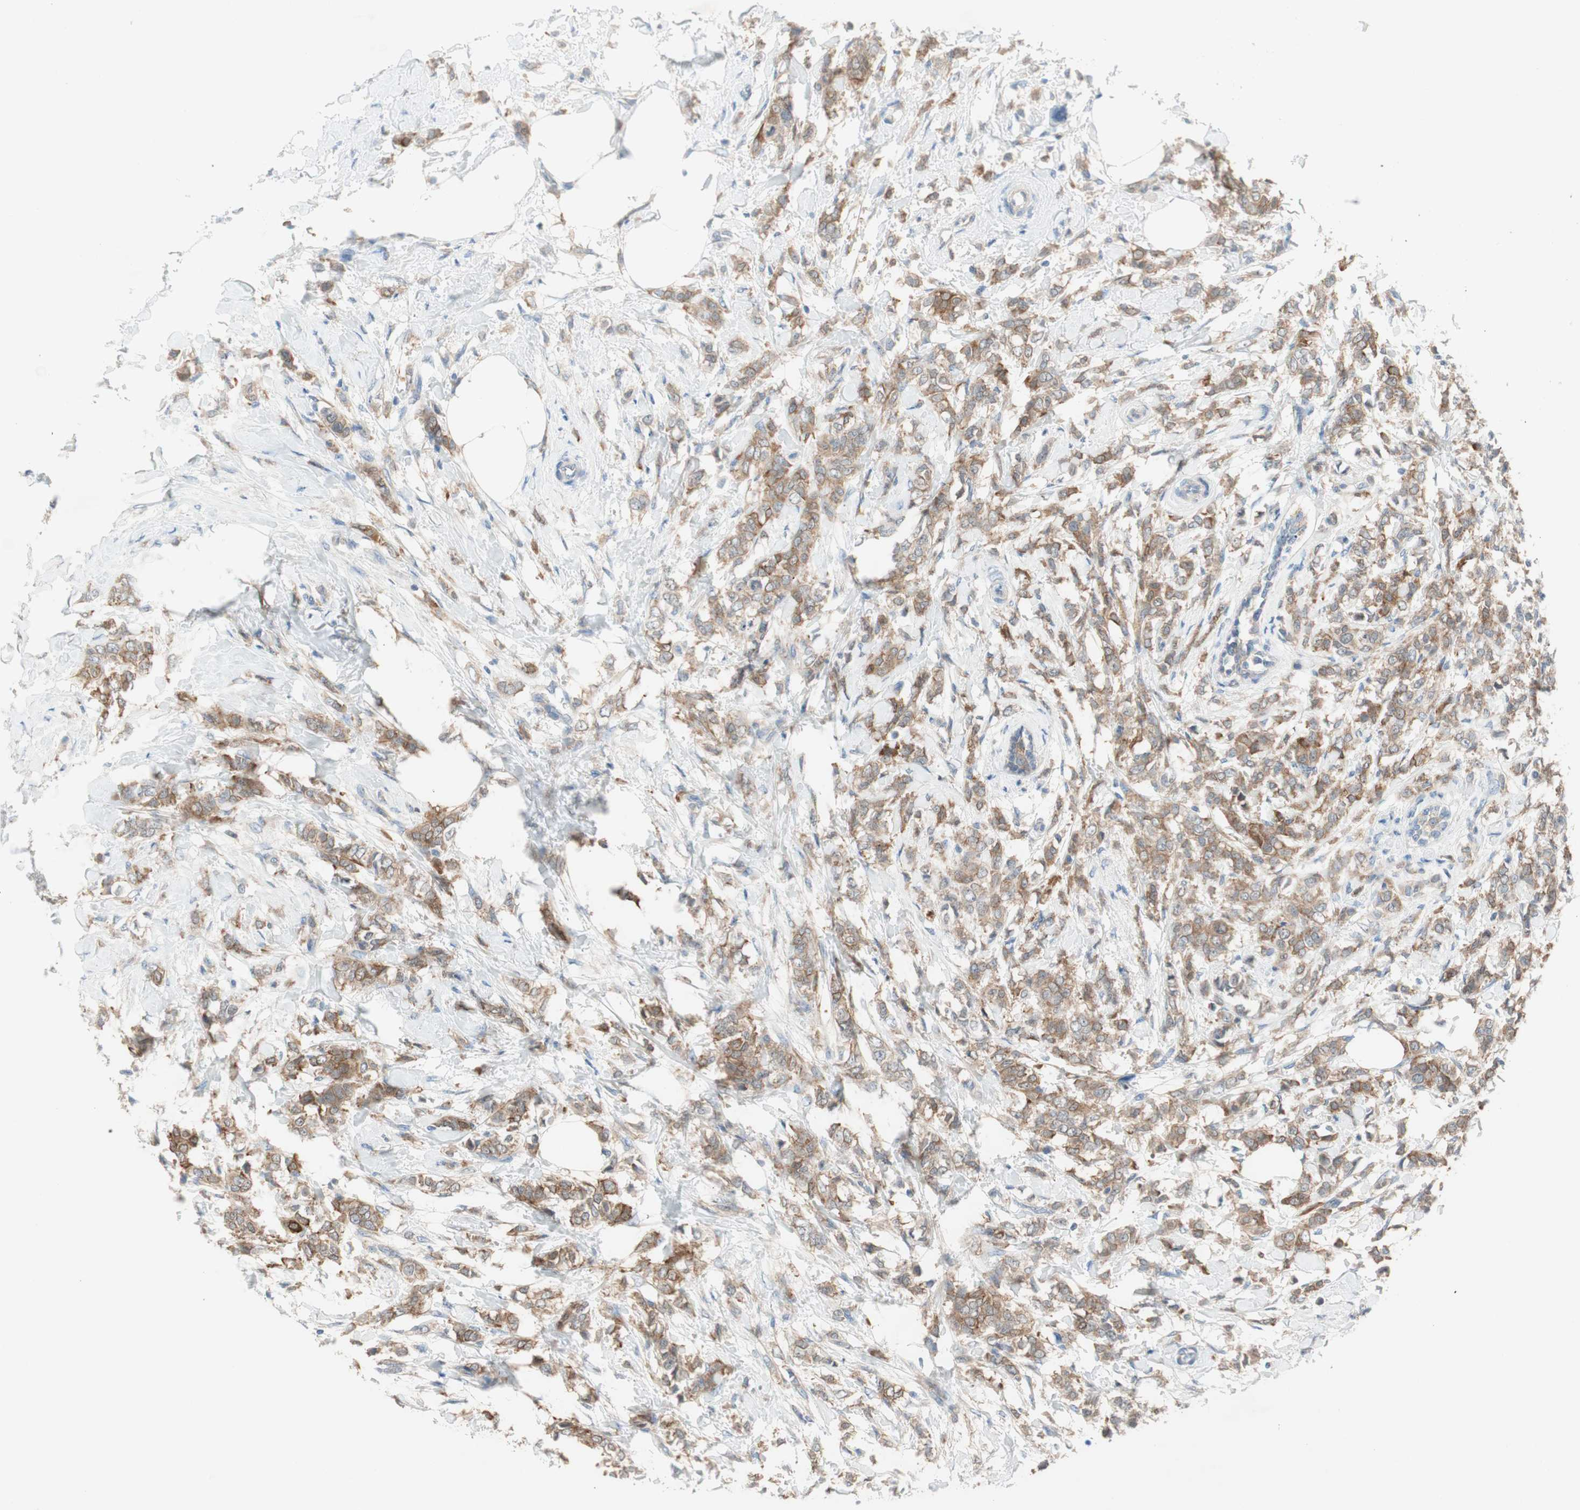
{"staining": {"intensity": "moderate", "quantity": ">75%", "location": "cytoplasmic/membranous"}, "tissue": "breast cancer", "cell_type": "Tumor cells", "image_type": "cancer", "snomed": [{"axis": "morphology", "description": "Lobular carcinoma, in situ"}, {"axis": "morphology", "description": "Lobular carcinoma"}, {"axis": "topography", "description": "Breast"}], "caption": "Immunohistochemistry of human lobular carcinoma (breast) demonstrates medium levels of moderate cytoplasmic/membranous positivity in approximately >75% of tumor cells.", "gene": "GLUL", "patient": {"sex": "female", "age": 41}}